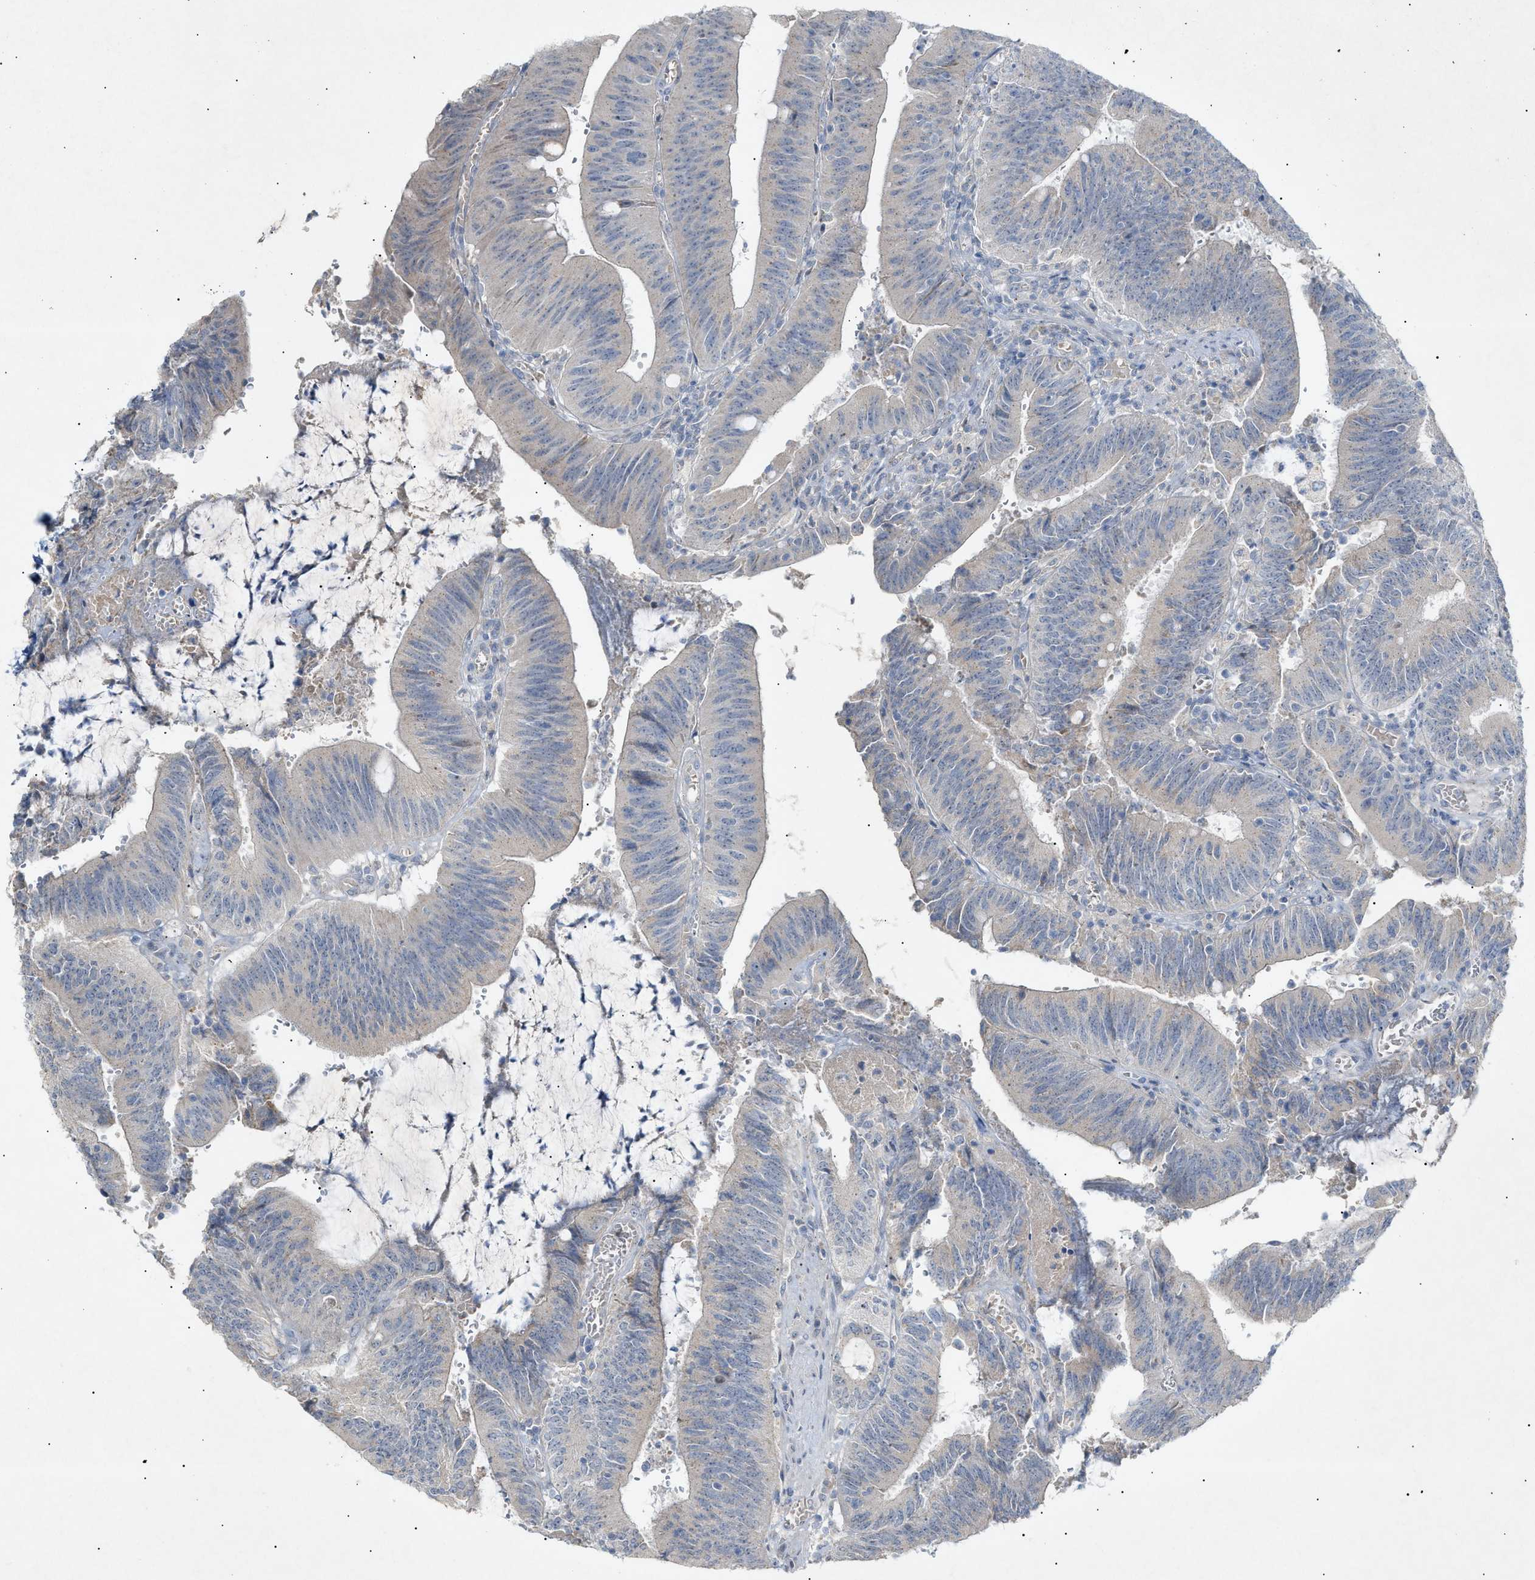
{"staining": {"intensity": "negative", "quantity": "none", "location": "none"}, "tissue": "colorectal cancer", "cell_type": "Tumor cells", "image_type": "cancer", "snomed": [{"axis": "morphology", "description": "Normal tissue, NOS"}, {"axis": "morphology", "description": "Adenocarcinoma, NOS"}, {"axis": "topography", "description": "Rectum"}], "caption": "Immunohistochemistry histopathology image of neoplastic tissue: human colorectal cancer stained with DAB reveals no significant protein staining in tumor cells. Nuclei are stained in blue.", "gene": "SLC25A31", "patient": {"sex": "female", "age": 66}}